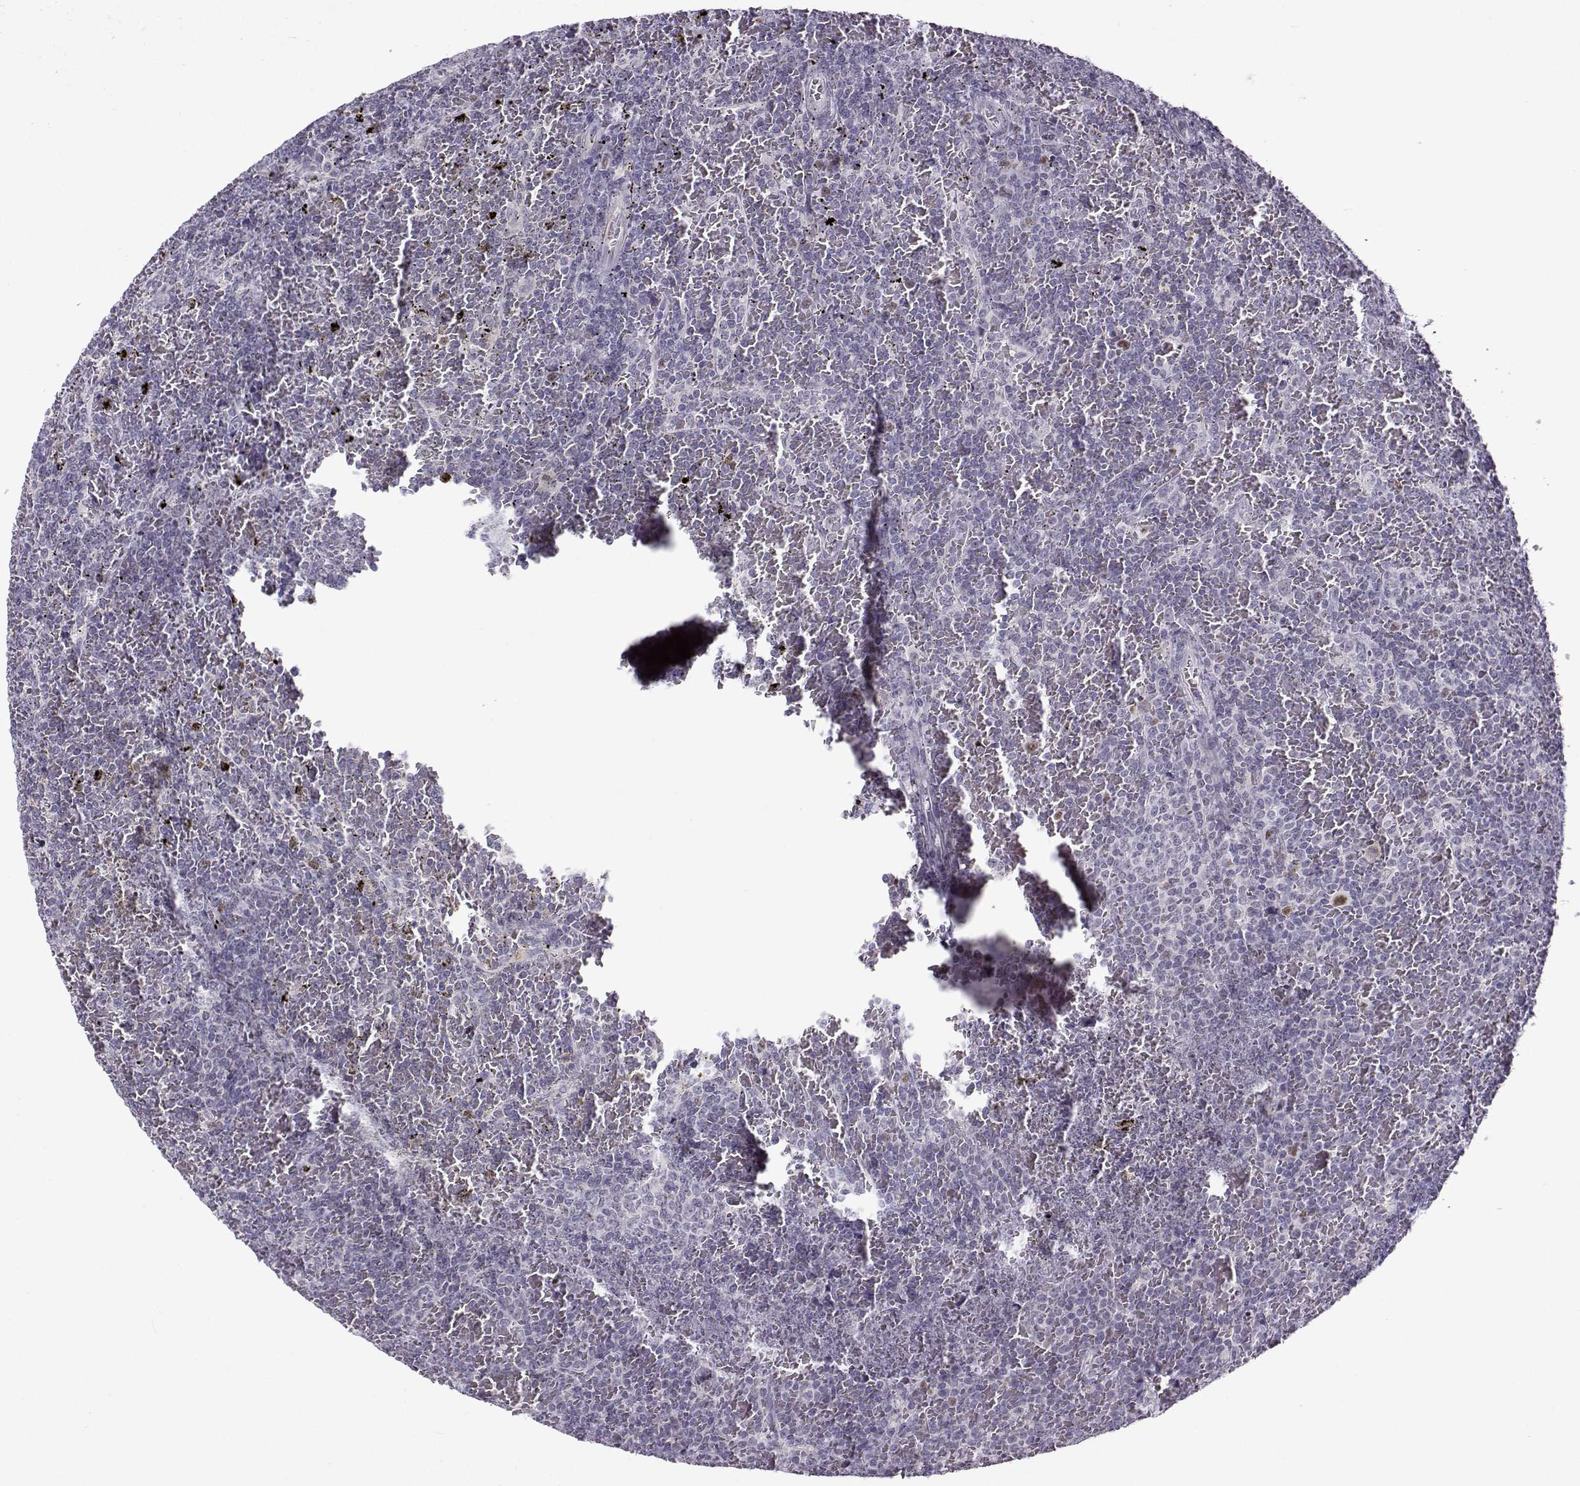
{"staining": {"intensity": "negative", "quantity": "none", "location": "none"}, "tissue": "lymphoma", "cell_type": "Tumor cells", "image_type": "cancer", "snomed": [{"axis": "morphology", "description": "Malignant lymphoma, non-Hodgkin's type, Low grade"}, {"axis": "topography", "description": "Spleen"}], "caption": "High magnification brightfield microscopy of lymphoma stained with DAB (brown) and counterstained with hematoxylin (blue): tumor cells show no significant staining.", "gene": "BACH1", "patient": {"sex": "female", "age": 77}}